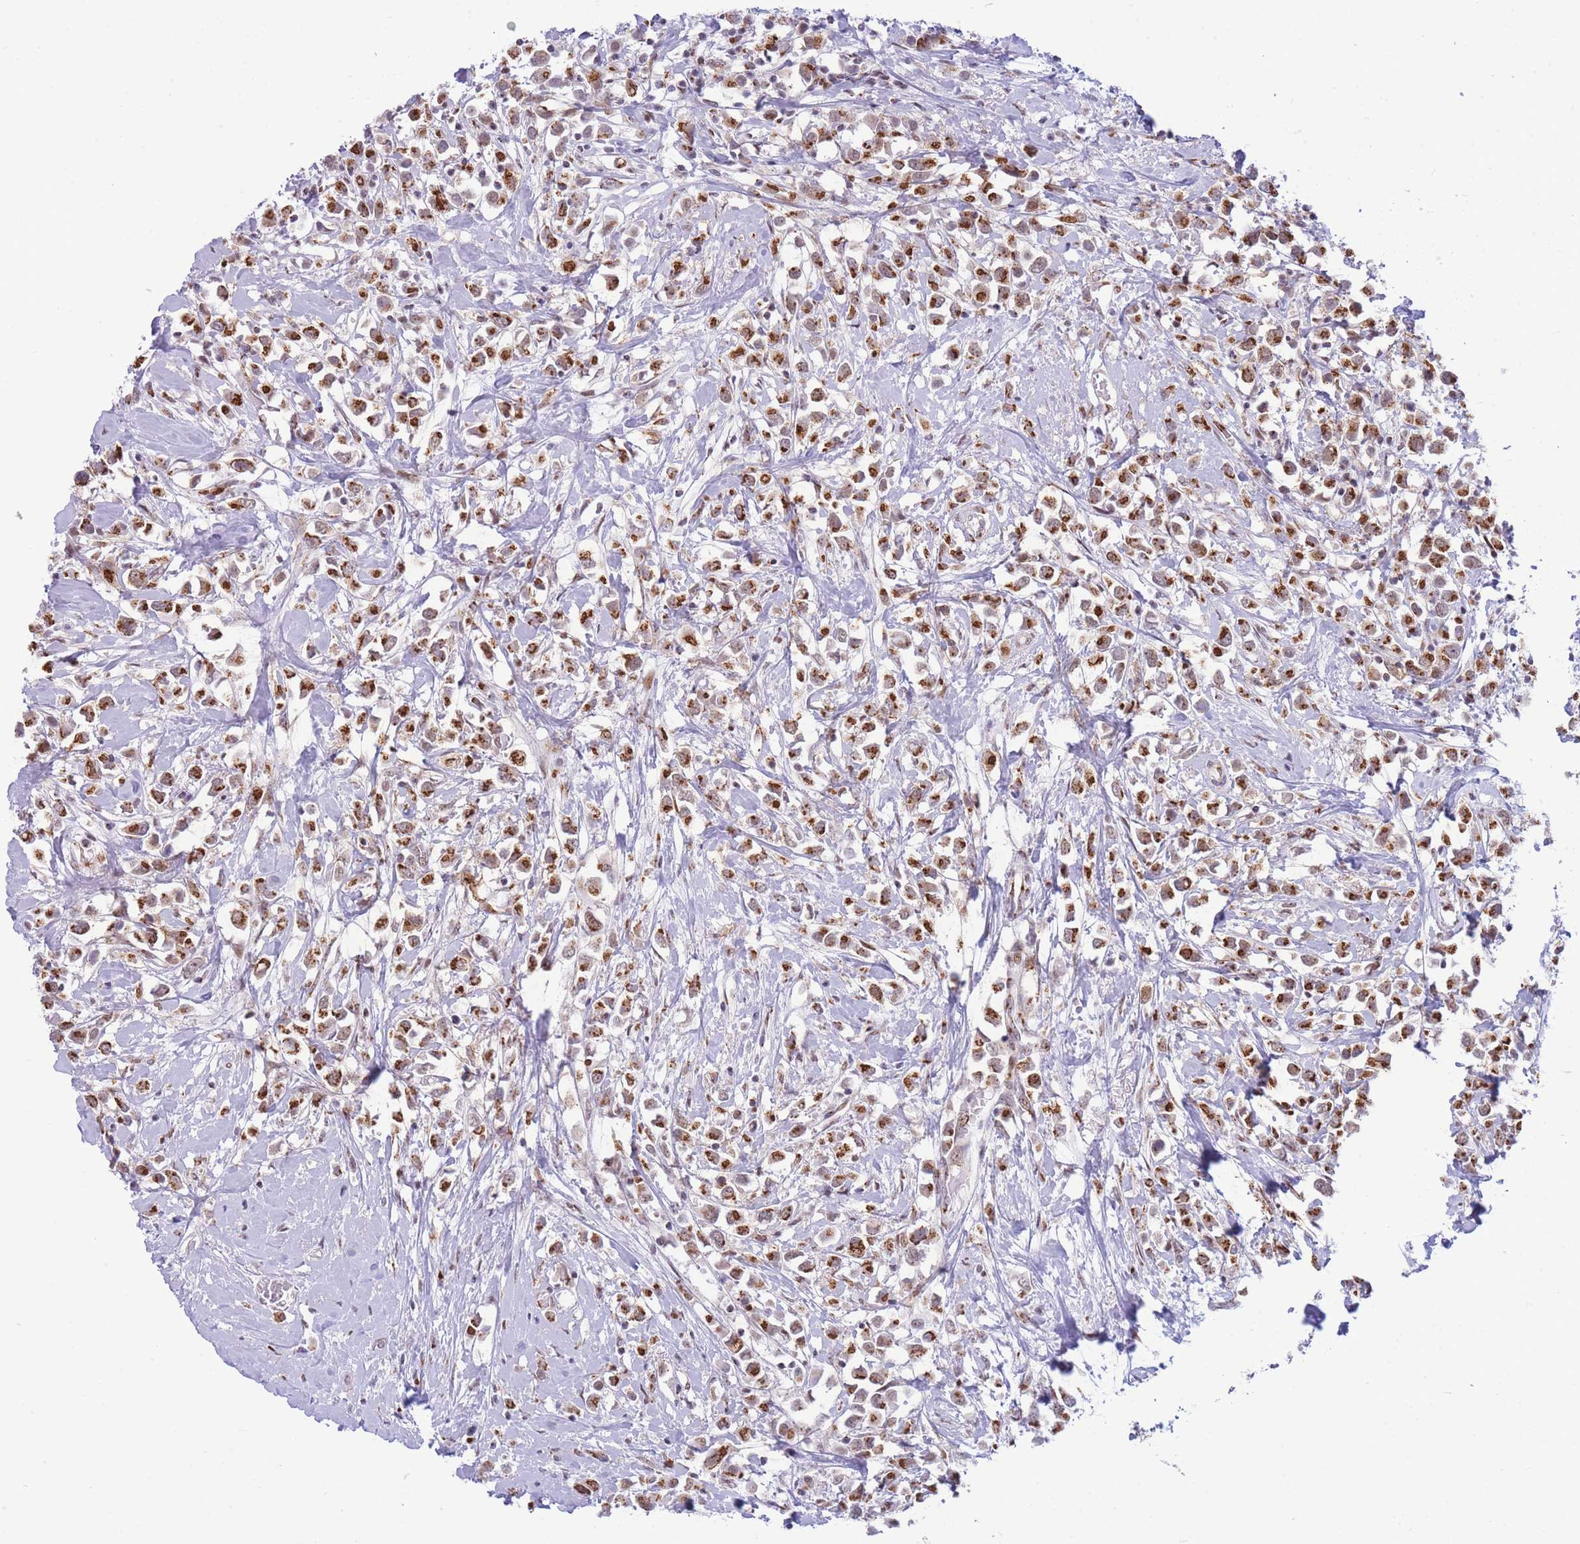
{"staining": {"intensity": "moderate", "quantity": ">75%", "location": "cytoplasmic/membranous,nuclear"}, "tissue": "breast cancer", "cell_type": "Tumor cells", "image_type": "cancer", "snomed": [{"axis": "morphology", "description": "Duct carcinoma"}, {"axis": "topography", "description": "Breast"}], "caption": "The photomicrograph exhibits staining of breast cancer, revealing moderate cytoplasmic/membranous and nuclear protein positivity (brown color) within tumor cells. (DAB (3,3'-diaminobenzidine) = brown stain, brightfield microscopy at high magnification).", "gene": "INO80C", "patient": {"sex": "female", "age": 61}}